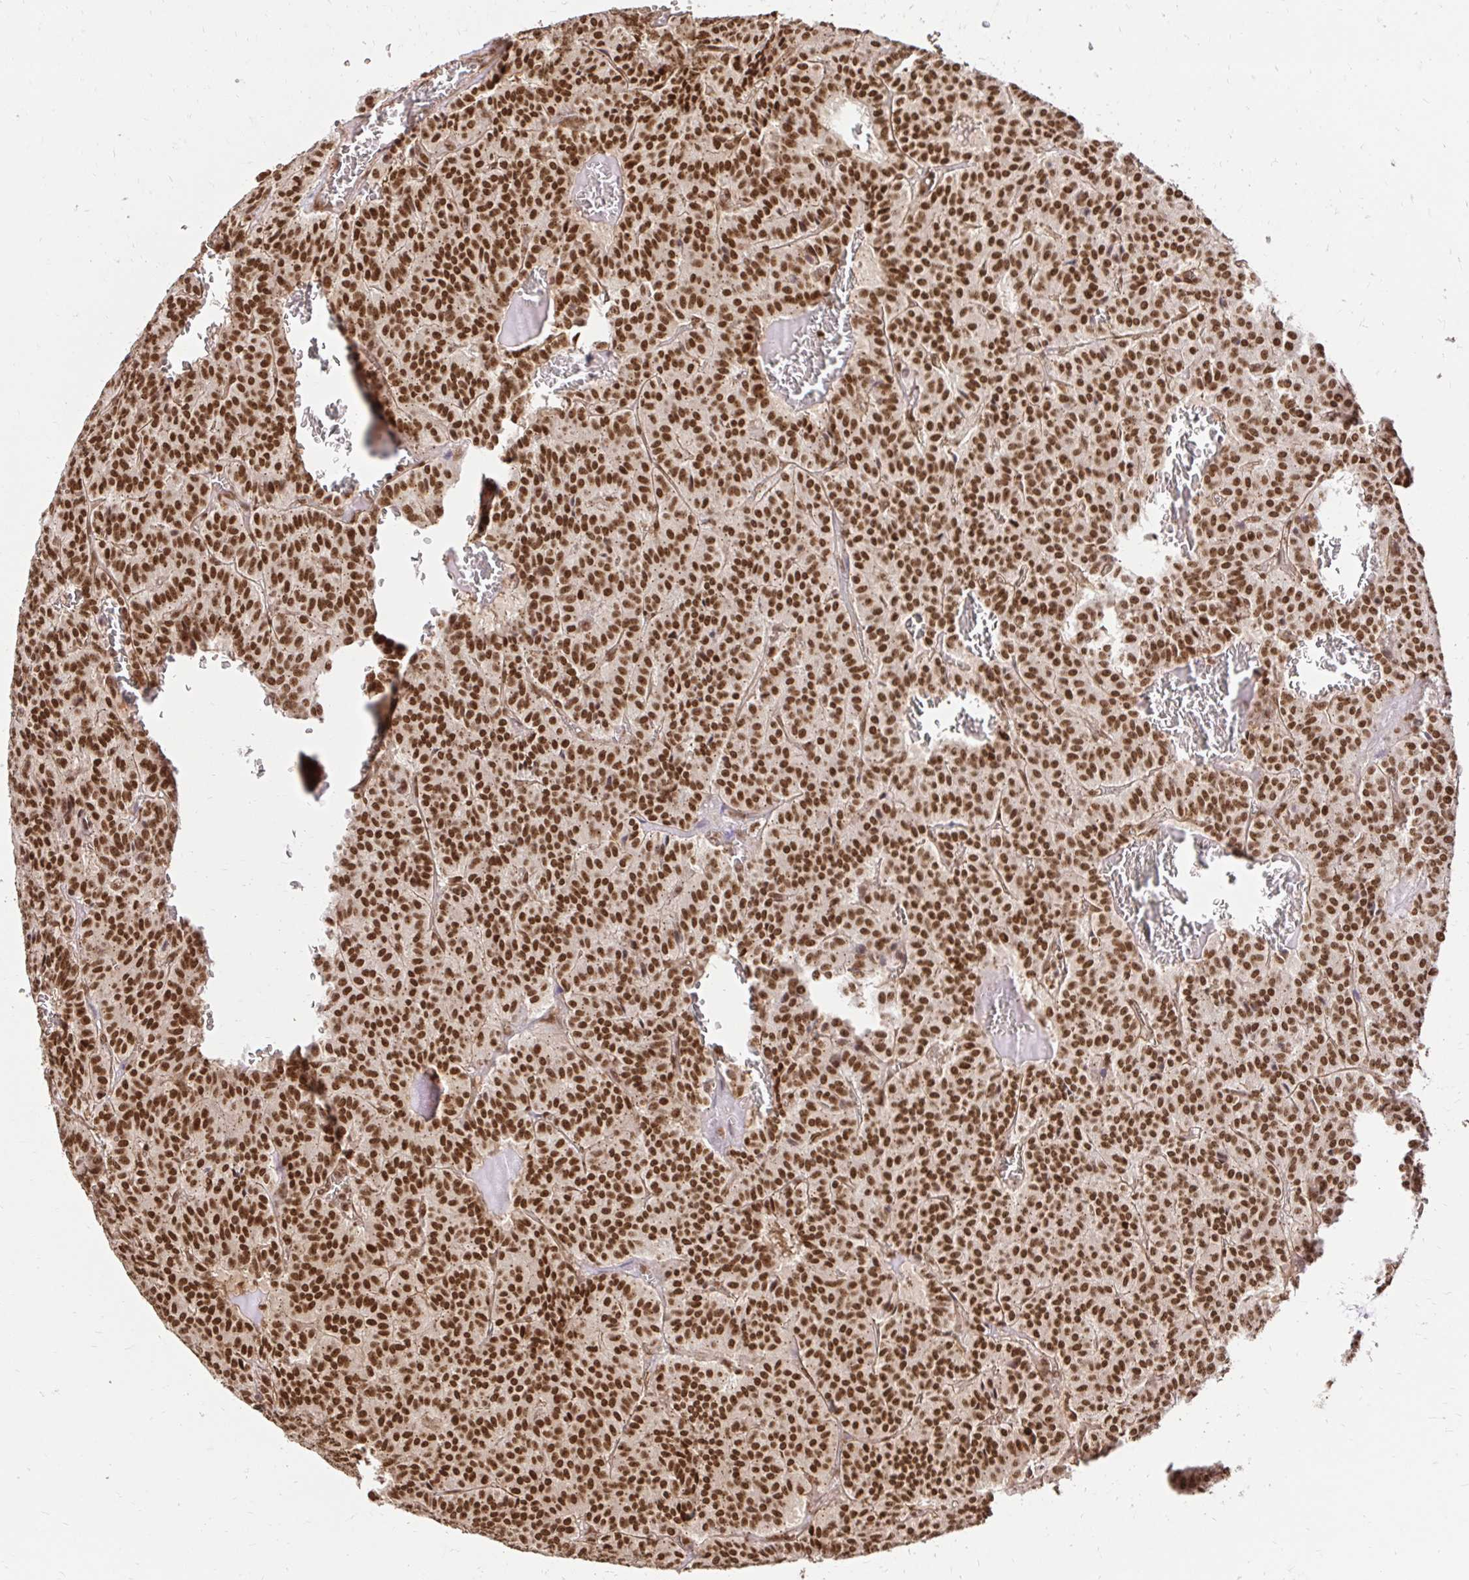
{"staining": {"intensity": "strong", "quantity": ">75%", "location": "cytoplasmic/membranous,nuclear"}, "tissue": "carcinoid", "cell_type": "Tumor cells", "image_type": "cancer", "snomed": [{"axis": "morphology", "description": "Carcinoid, malignant, NOS"}, {"axis": "topography", "description": "Lung"}], "caption": "Carcinoid stained with immunohistochemistry demonstrates strong cytoplasmic/membranous and nuclear expression in about >75% of tumor cells. (Brightfield microscopy of DAB IHC at high magnification).", "gene": "GLYR1", "patient": {"sex": "male", "age": 70}}